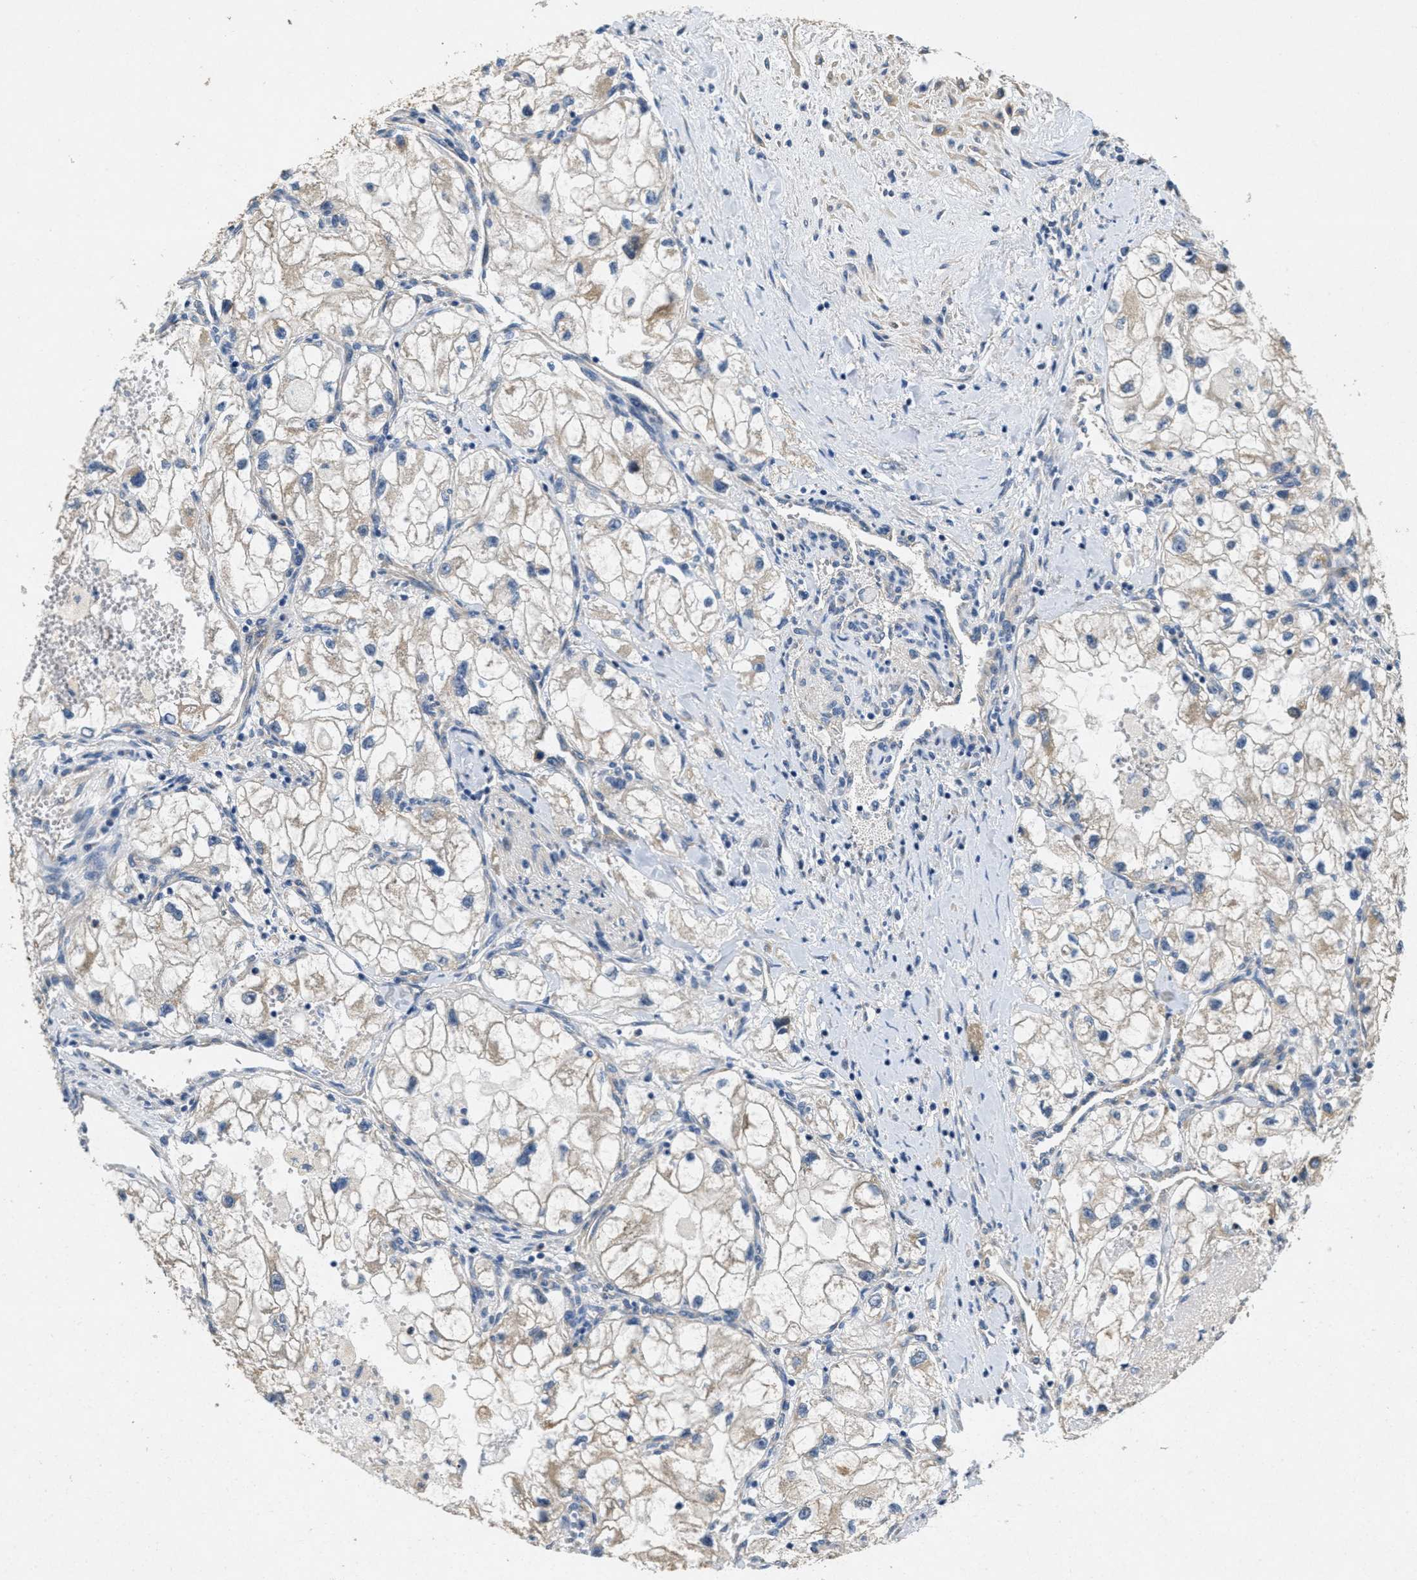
{"staining": {"intensity": "weak", "quantity": "25%-75%", "location": "cytoplasmic/membranous"}, "tissue": "renal cancer", "cell_type": "Tumor cells", "image_type": "cancer", "snomed": [{"axis": "morphology", "description": "Adenocarcinoma, NOS"}, {"axis": "topography", "description": "Kidney"}], "caption": "This photomicrograph demonstrates adenocarcinoma (renal) stained with IHC to label a protein in brown. The cytoplasmic/membranous of tumor cells show weak positivity for the protein. Nuclei are counter-stained blue.", "gene": "TOMM70", "patient": {"sex": "female", "age": 70}}